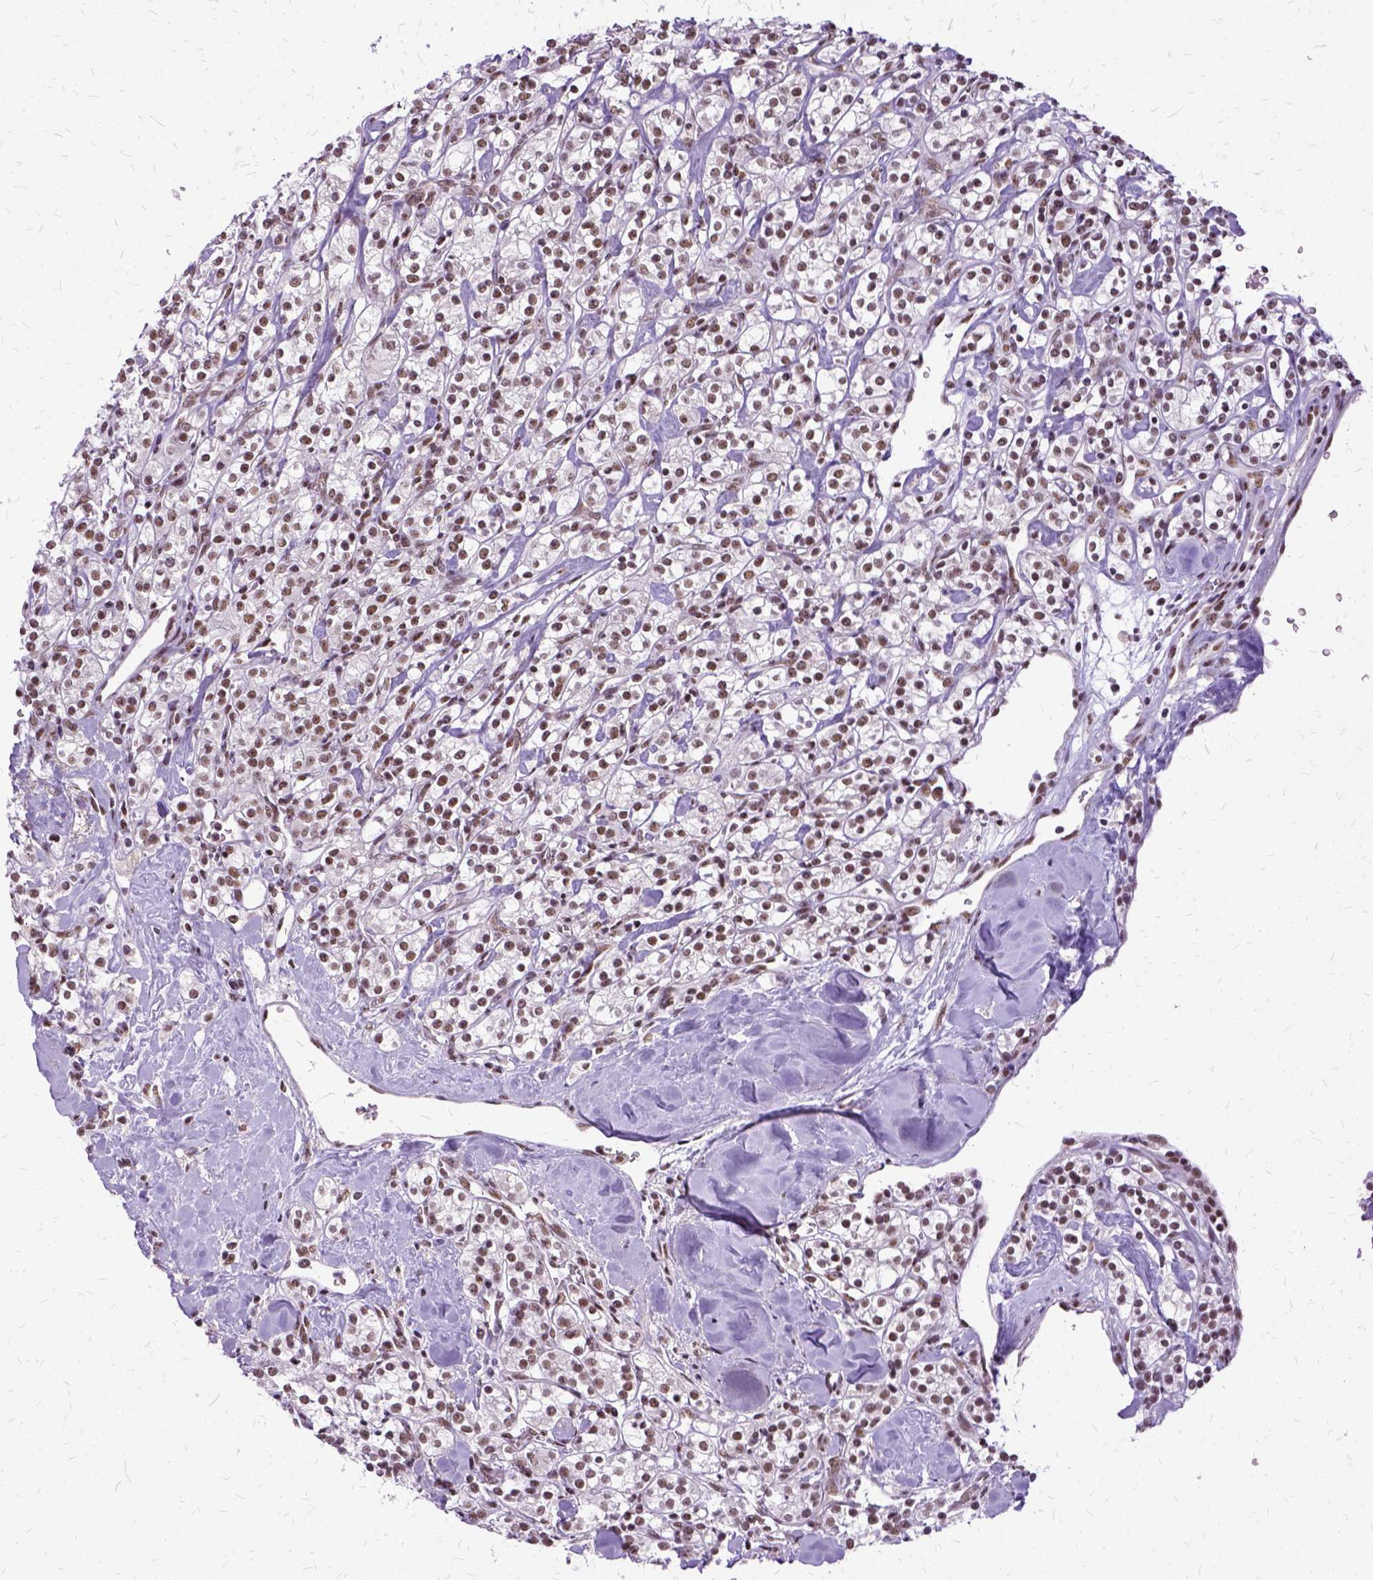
{"staining": {"intensity": "moderate", "quantity": ">75%", "location": "nuclear"}, "tissue": "renal cancer", "cell_type": "Tumor cells", "image_type": "cancer", "snomed": [{"axis": "morphology", "description": "Adenocarcinoma, NOS"}, {"axis": "topography", "description": "Kidney"}], "caption": "Tumor cells demonstrate medium levels of moderate nuclear positivity in approximately >75% of cells in human adenocarcinoma (renal).", "gene": "SETD1A", "patient": {"sex": "male", "age": 77}}